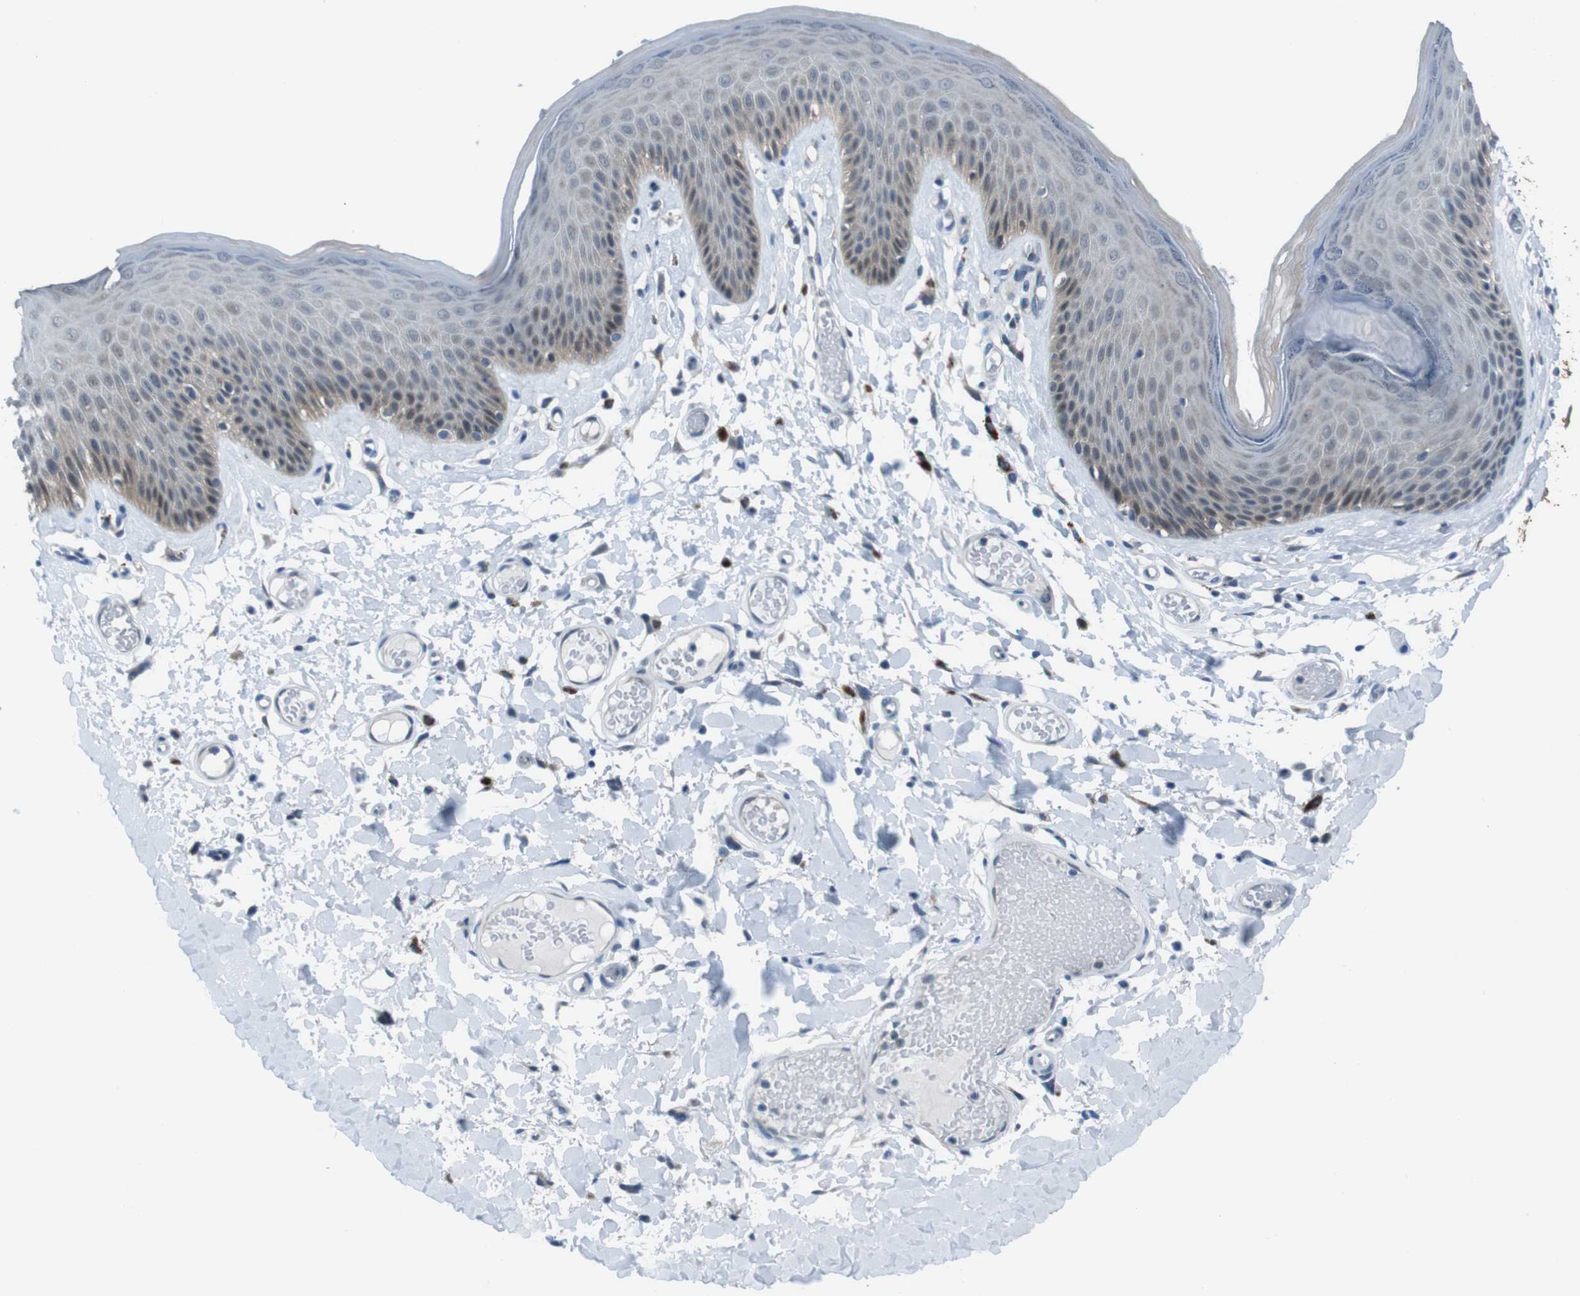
{"staining": {"intensity": "moderate", "quantity": "<25%", "location": "cytoplasmic/membranous"}, "tissue": "skin", "cell_type": "Epidermal cells", "image_type": "normal", "snomed": [{"axis": "morphology", "description": "Normal tissue, NOS"}, {"axis": "topography", "description": "Vulva"}], "caption": "The micrograph shows staining of unremarkable skin, revealing moderate cytoplasmic/membranous protein positivity (brown color) within epidermal cells. (DAB (3,3'-diaminobenzidine) IHC, brown staining for protein, blue staining for nuclei).", "gene": "LRP5", "patient": {"sex": "female", "age": 73}}